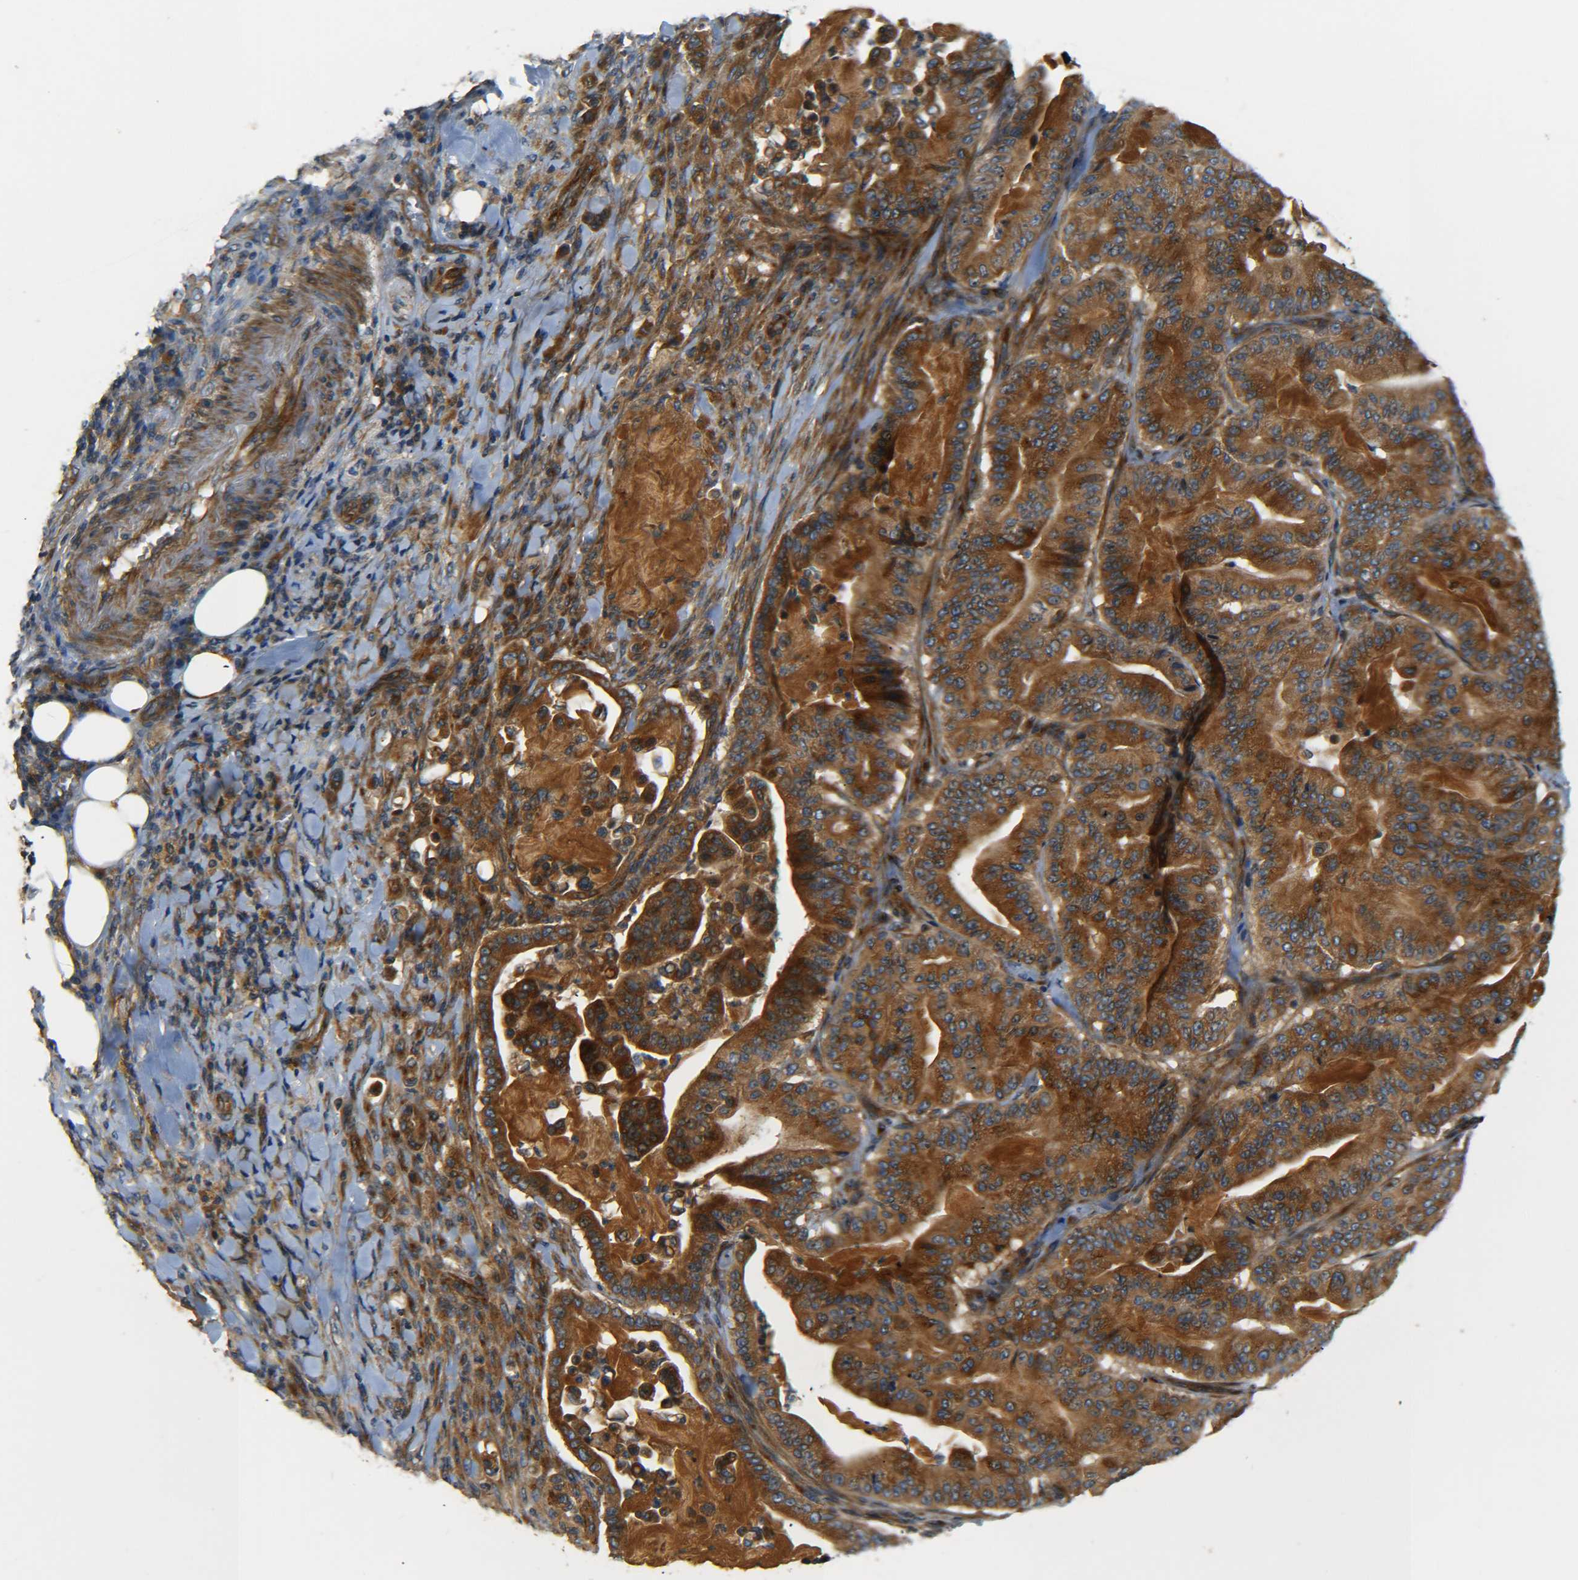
{"staining": {"intensity": "strong", "quantity": ">75%", "location": "cytoplasmic/membranous"}, "tissue": "pancreatic cancer", "cell_type": "Tumor cells", "image_type": "cancer", "snomed": [{"axis": "morphology", "description": "Adenocarcinoma, NOS"}, {"axis": "topography", "description": "Pancreas"}], "caption": "Pancreatic cancer stained for a protein reveals strong cytoplasmic/membranous positivity in tumor cells. The protein is shown in brown color, while the nuclei are stained blue.", "gene": "LRCH3", "patient": {"sex": "male", "age": 63}}